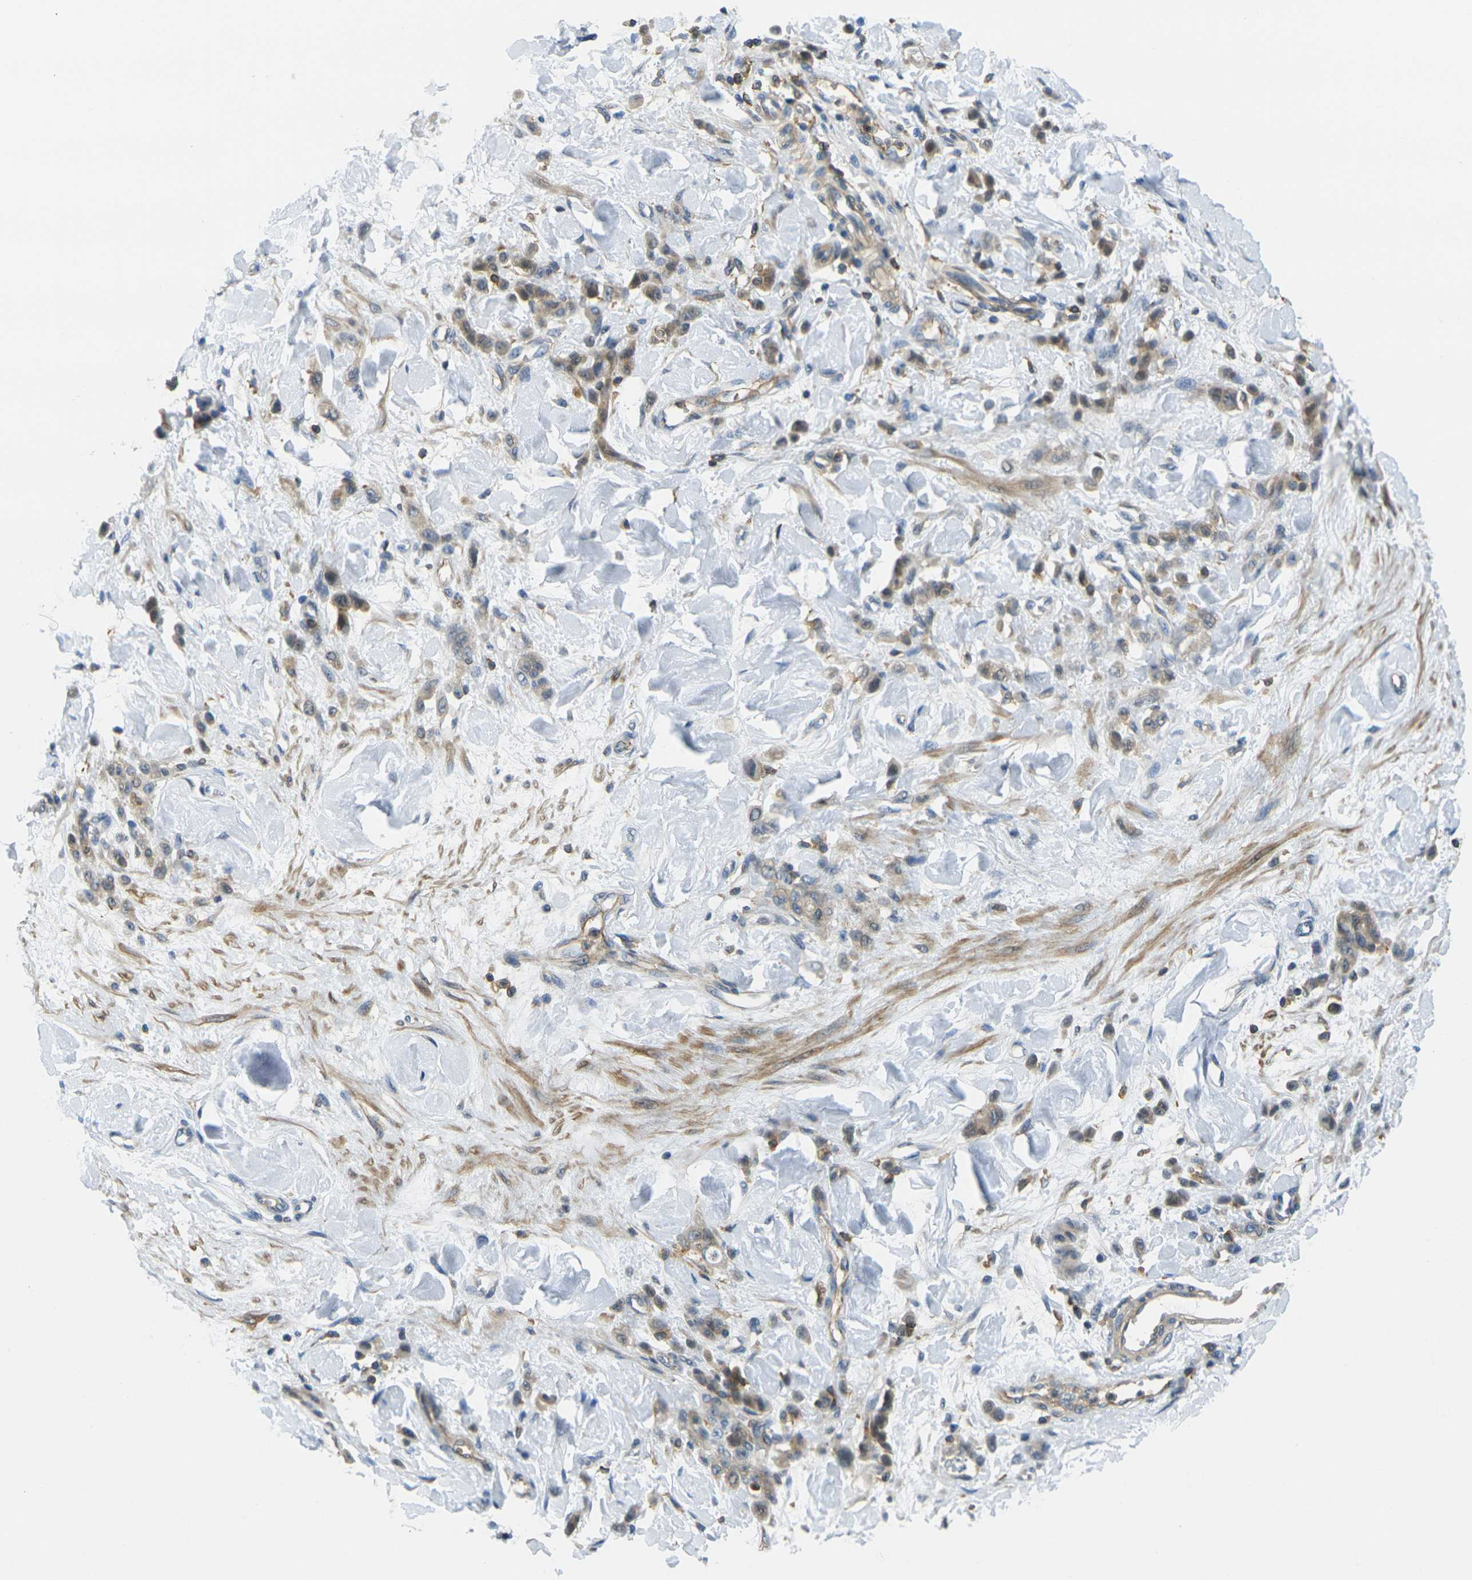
{"staining": {"intensity": "weak", "quantity": ">75%", "location": "cytoplasmic/membranous"}, "tissue": "stomach cancer", "cell_type": "Tumor cells", "image_type": "cancer", "snomed": [{"axis": "morphology", "description": "Normal tissue, NOS"}, {"axis": "morphology", "description": "Adenocarcinoma, NOS"}, {"axis": "topography", "description": "Stomach"}], "caption": "High-power microscopy captured an immunohistochemistry histopathology image of stomach cancer, revealing weak cytoplasmic/membranous staining in about >75% of tumor cells.", "gene": "LASP1", "patient": {"sex": "male", "age": 82}}